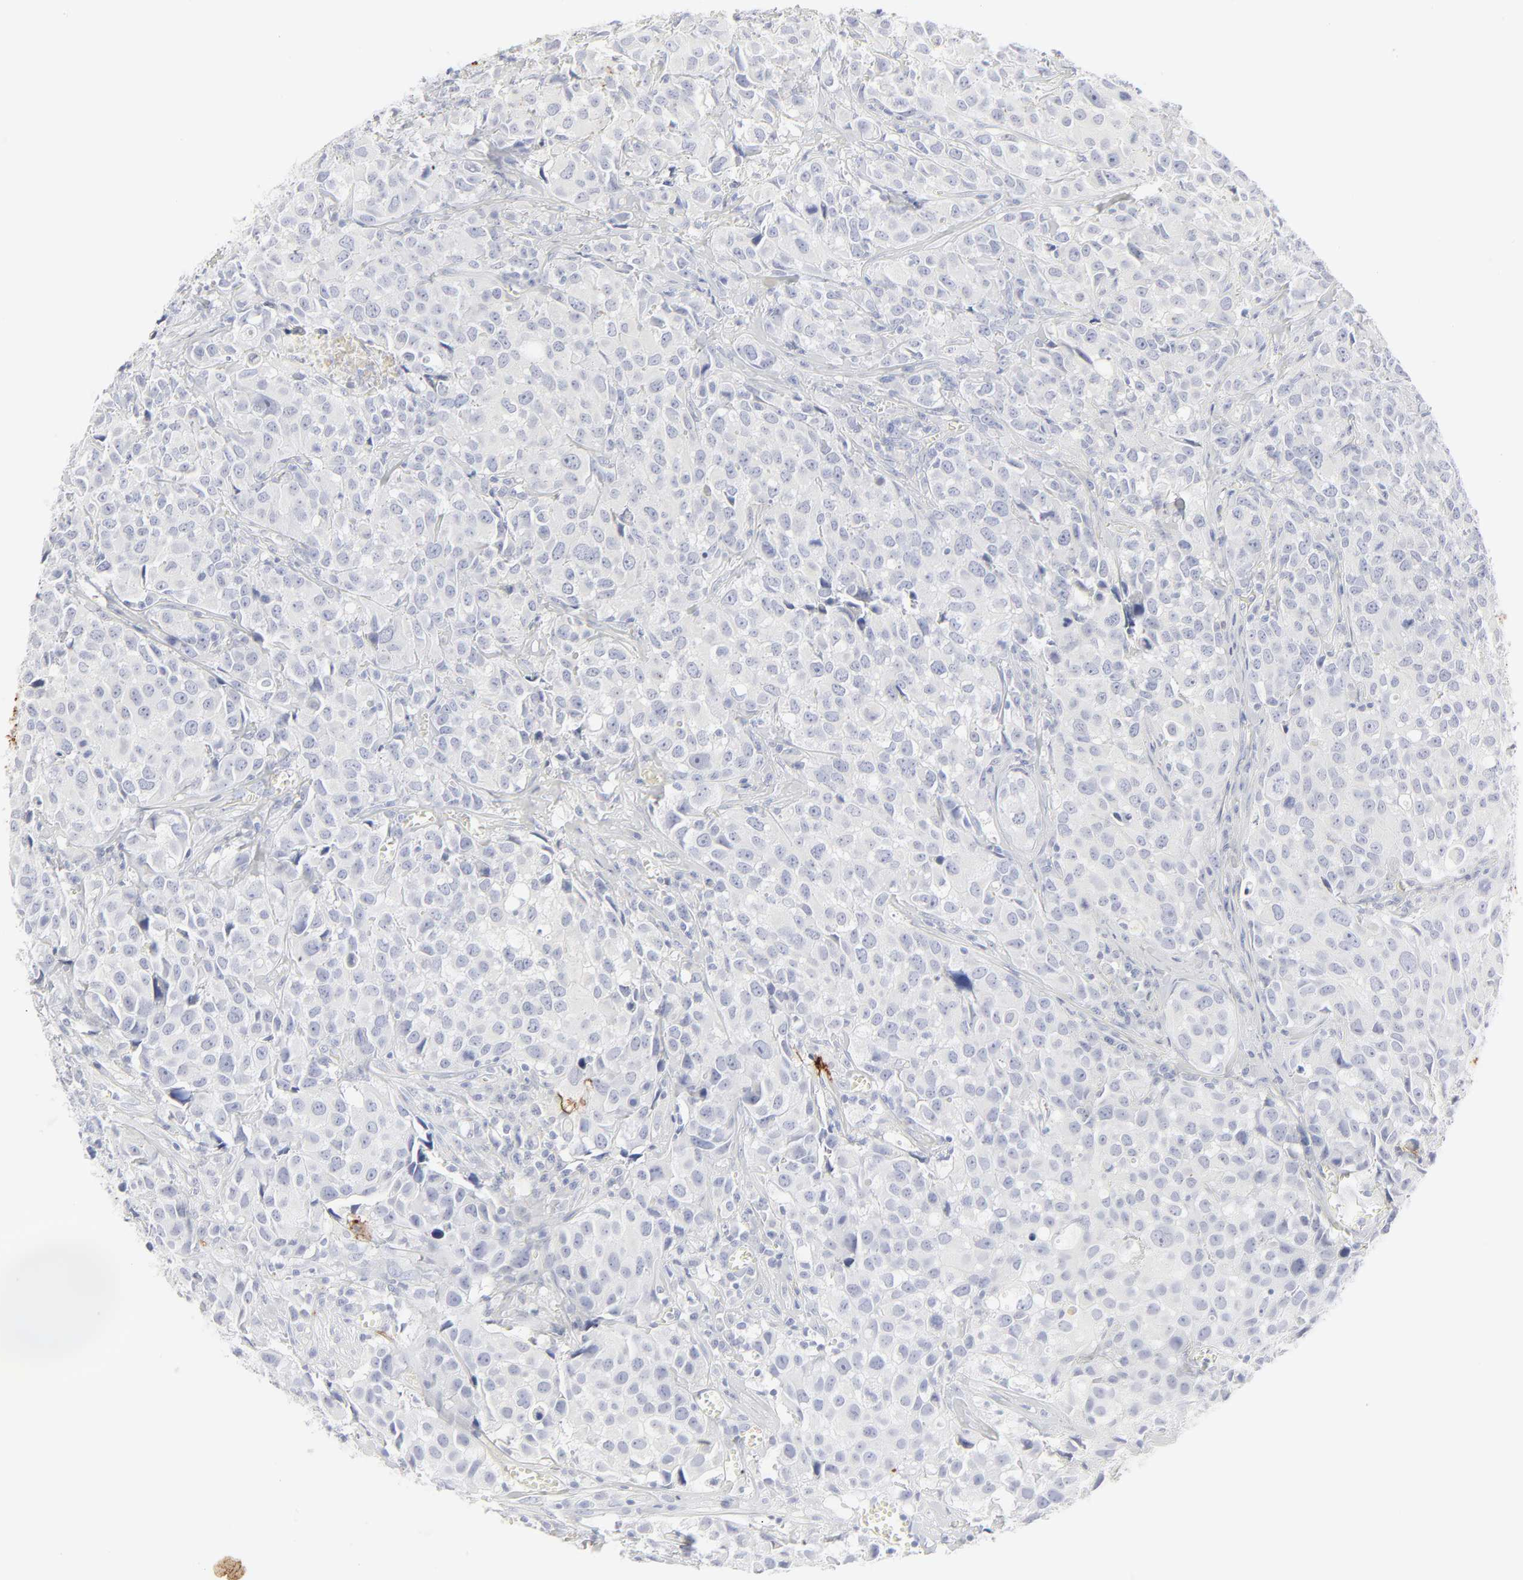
{"staining": {"intensity": "negative", "quantity": "none", "location": "none"}, "tissue": "urothelial cancer", "cell_type": "Tumor cells", "image_type": "cancer", "snomed": [{"axis": "morphology", "description": "Urothelial carcinoma, High grade"}, {"axis": "topography", "description": "Urinary bladder"}], "caption": "High power microscopy histopathology image of an IHC micrograph of urothelial cancer, revealing no significant staining in tumor cells. (DAB (3,3'-diaminobenzidine) IHC visualized using brightfield microscopy, high magnification).", "gene": "CCR7", "patient": {"sex": "female", "age": 75}}